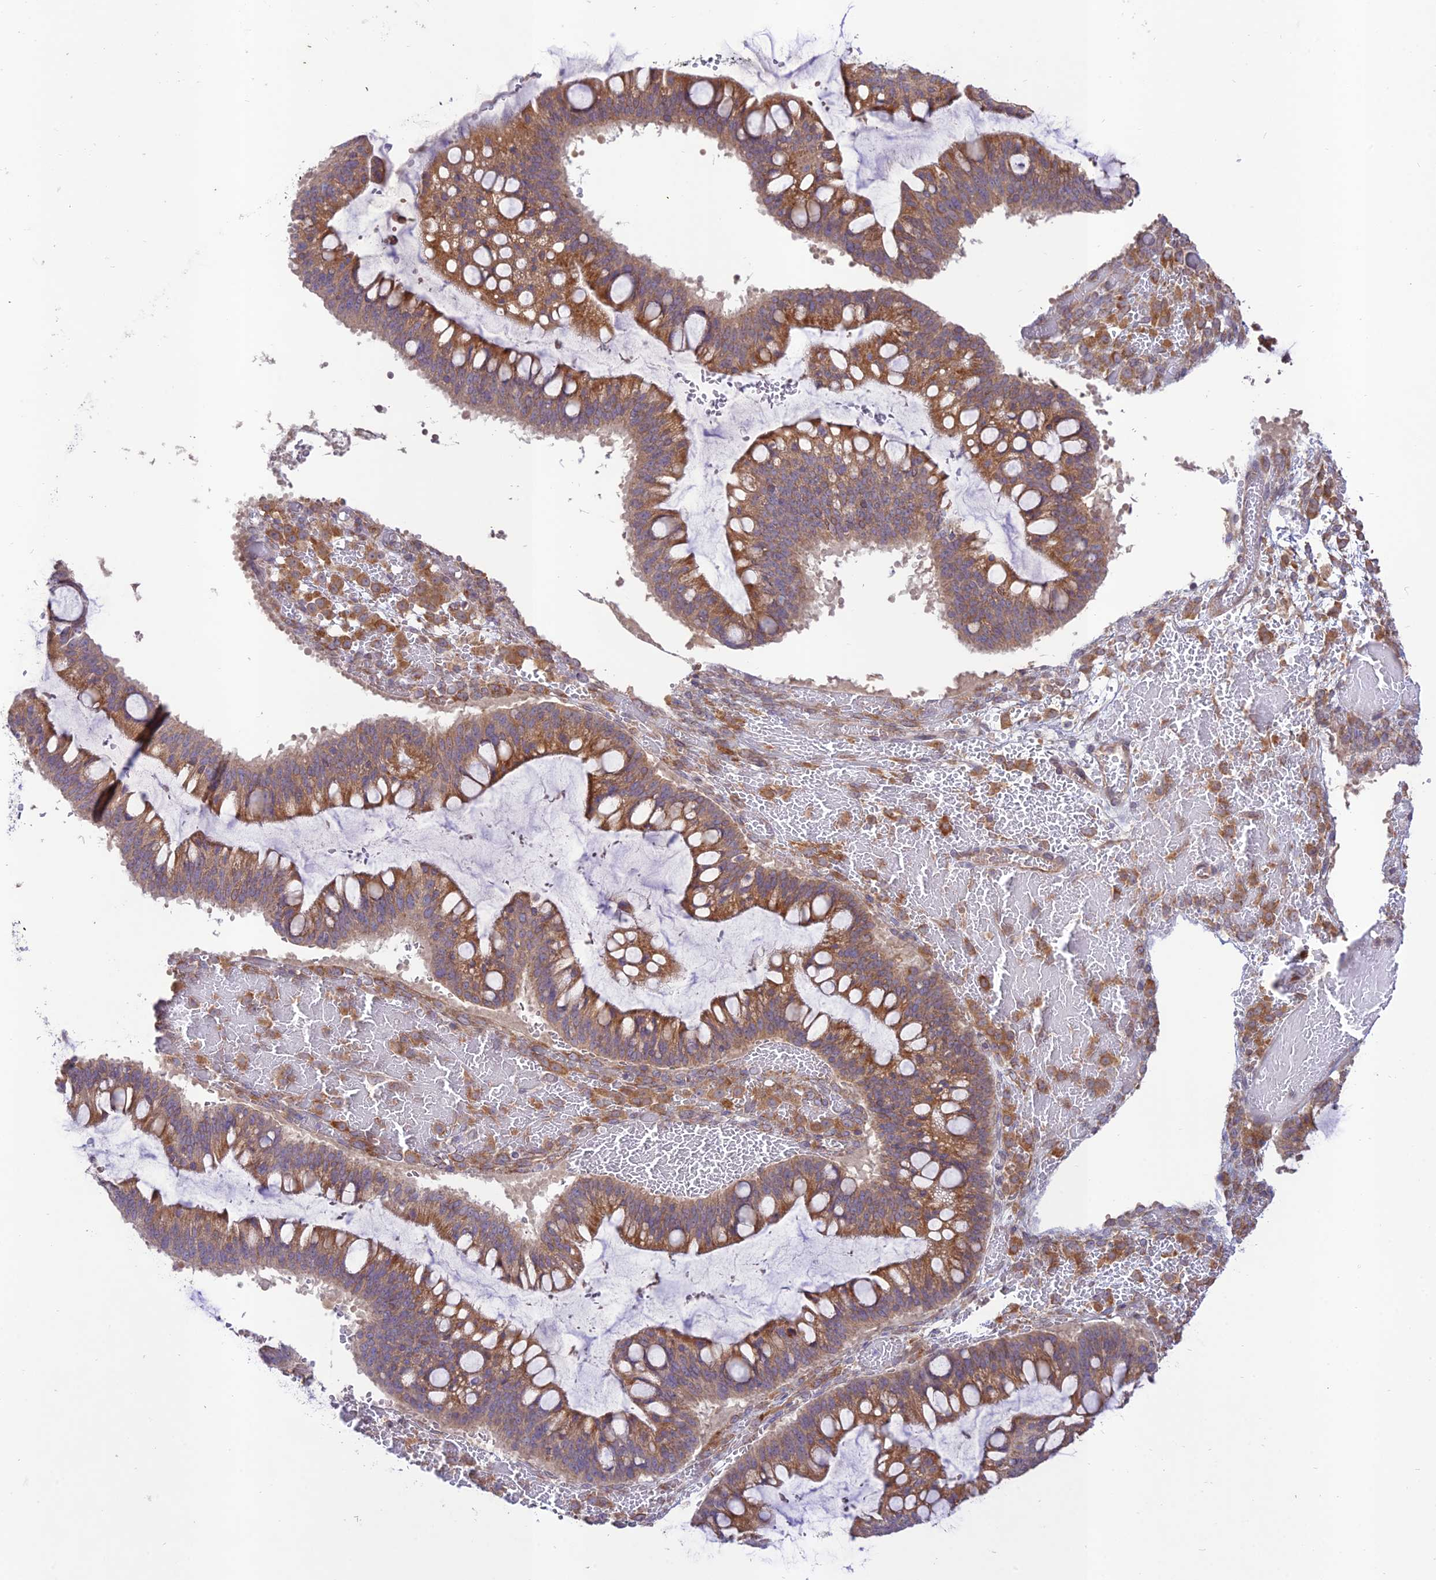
{"staining": {"intensity": "moderate", "quantity": ">75%", "location": "cytoplasmic/membranous"}, "tissue": "ovarian cancer", "cell_type": "Tumor cells", "image_type": "cancer", "snomed": [{"axis": "morphology", "description": "Cystadenocarcinoma, mucinous, NOS"}, {"axis": "topography", "description": "Ovary"}], "caption": "Ovarian mucinous cystadenocarcinoma was stained to show a protein in brown. There is medium levels of moderate cytoplasmic/membranous staining in approximately >75% of tumor cells.", "gene": "TMEM259", "patient": {"sex": "female", "age": 73}}